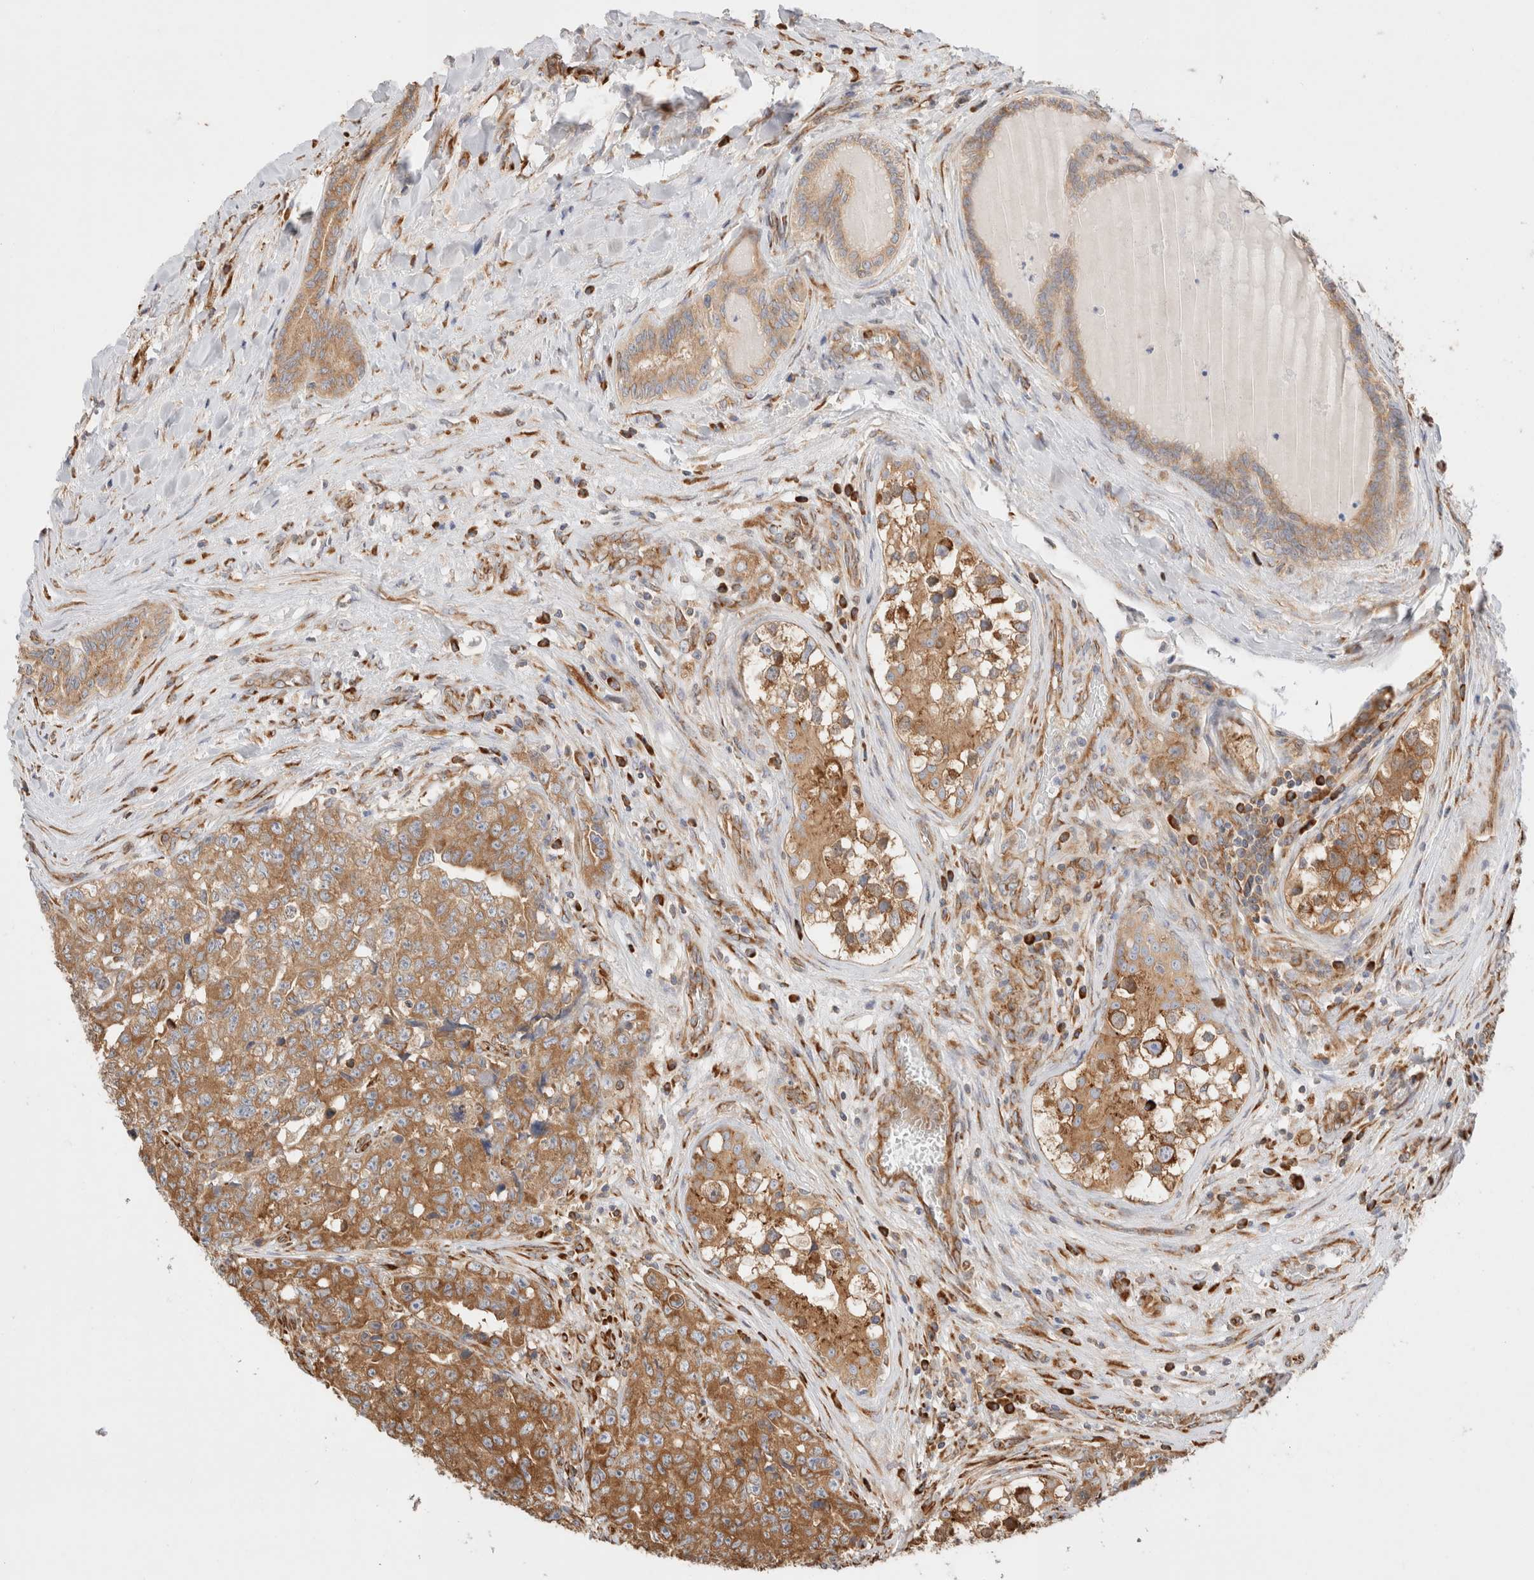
{"staining": {"intensity": "moderate", "quantity": ">75%", "location": "cytoplasmic/membranous"}, "tissue": "testis cancer", "cell_type": "Tumor cells", "image_type": "cancer", "snomed": [{"axis": "morphology", "description": "Carcinoma, Embryonal, NOS"}, {"axis": "topography", "description": "Testis"}], "caption": "Immunohistochemical staining of human testis cancer displays medium levels of moderate cytoplasmic/membranous protein expression in about >75% of tumor cells.", "gene": "ZC2HC1A", "patient": {"sex": "male", "age": 28}}